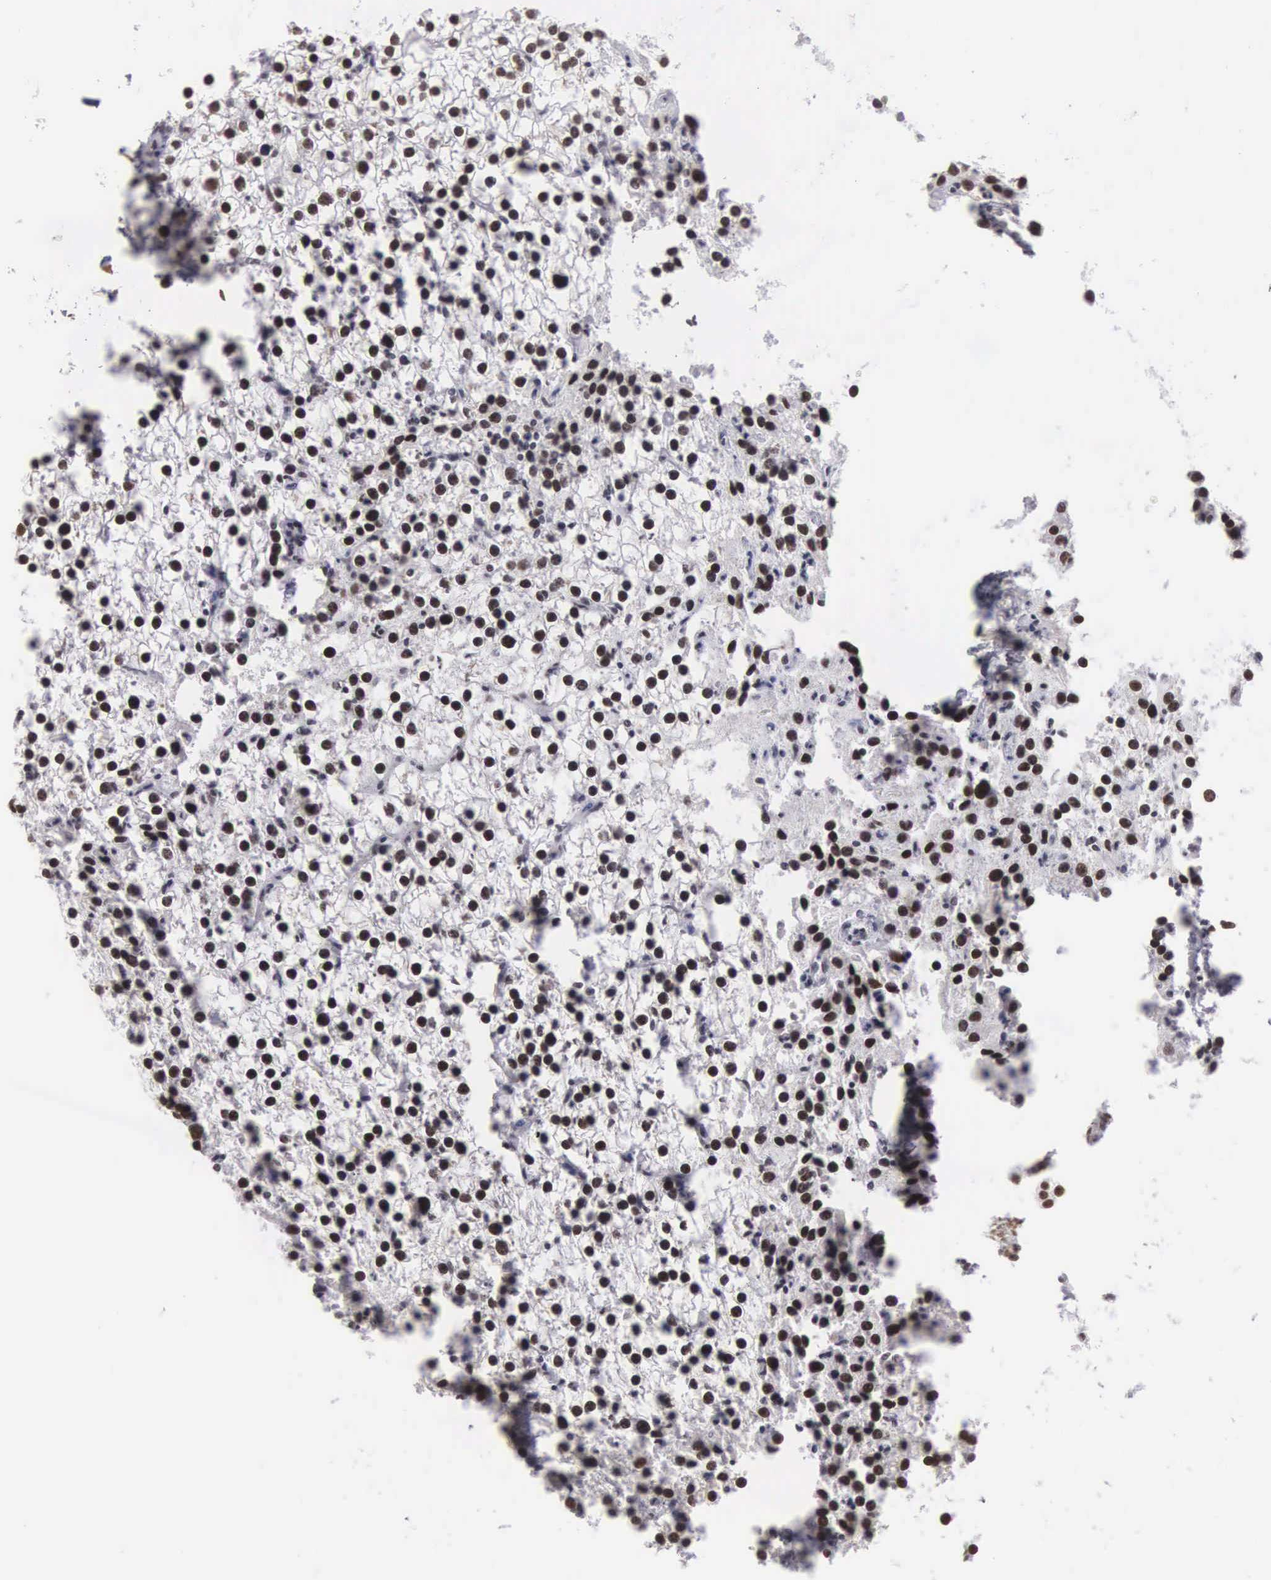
{"staining": {"intensity": "strong", "quantity": ">75%", "location": "nuclear"}, "tissue": "parathyroid gland", "cell_type": "Glandular cells", "image_type": "normal", "snomed": [{"axis": "morphology", "description": "Normal tissue, NOS"}, {"axis": "topography", "description": "Parathyroid gland"}], "caption": "This image reveals immunohistochemistry (IHC) staining of unremarkable parathyroid gland, with high strong nuclear staining in about >75% of glandular cells.", "gene": "CSTF2", "patient": {"sex": "female", "age": 54}}